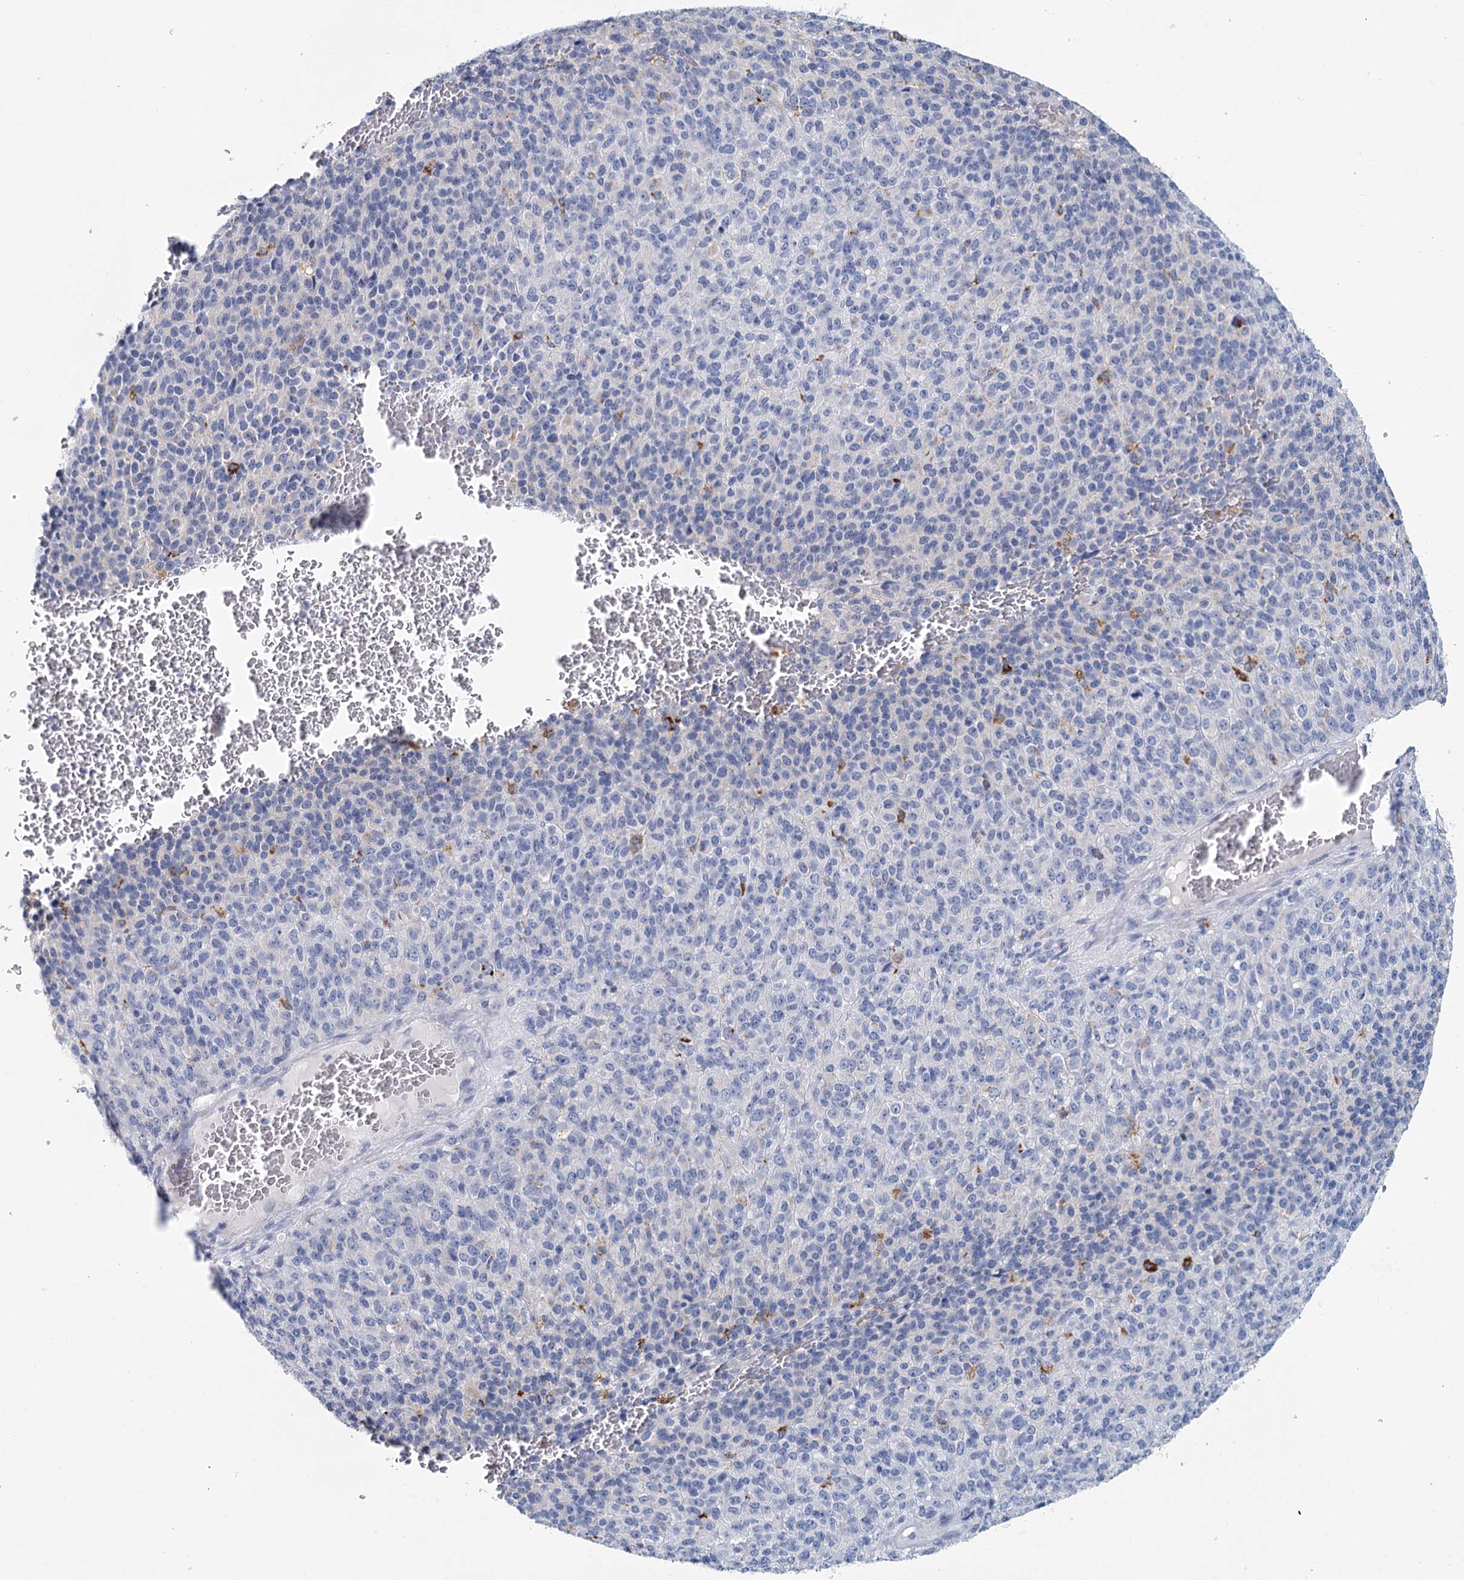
{"staining": {"intensity": "negative", "quantity": "none", "location": "none"}, "tissue": "melanoma", "cell_type": "Tumor cells", "image_type": "cancer", "snomed": [{"axis": "morphology", "description": "Malignant melanoma, Metastatic site"}, {"axis": "topography", "description": "Brain"}], "caption": "Melanoma was stained to show a protein in brown. There is no significant positivity in tumor cells.", "gene": "METTL7B", "patient": {"sex": "female", "age": 56}}